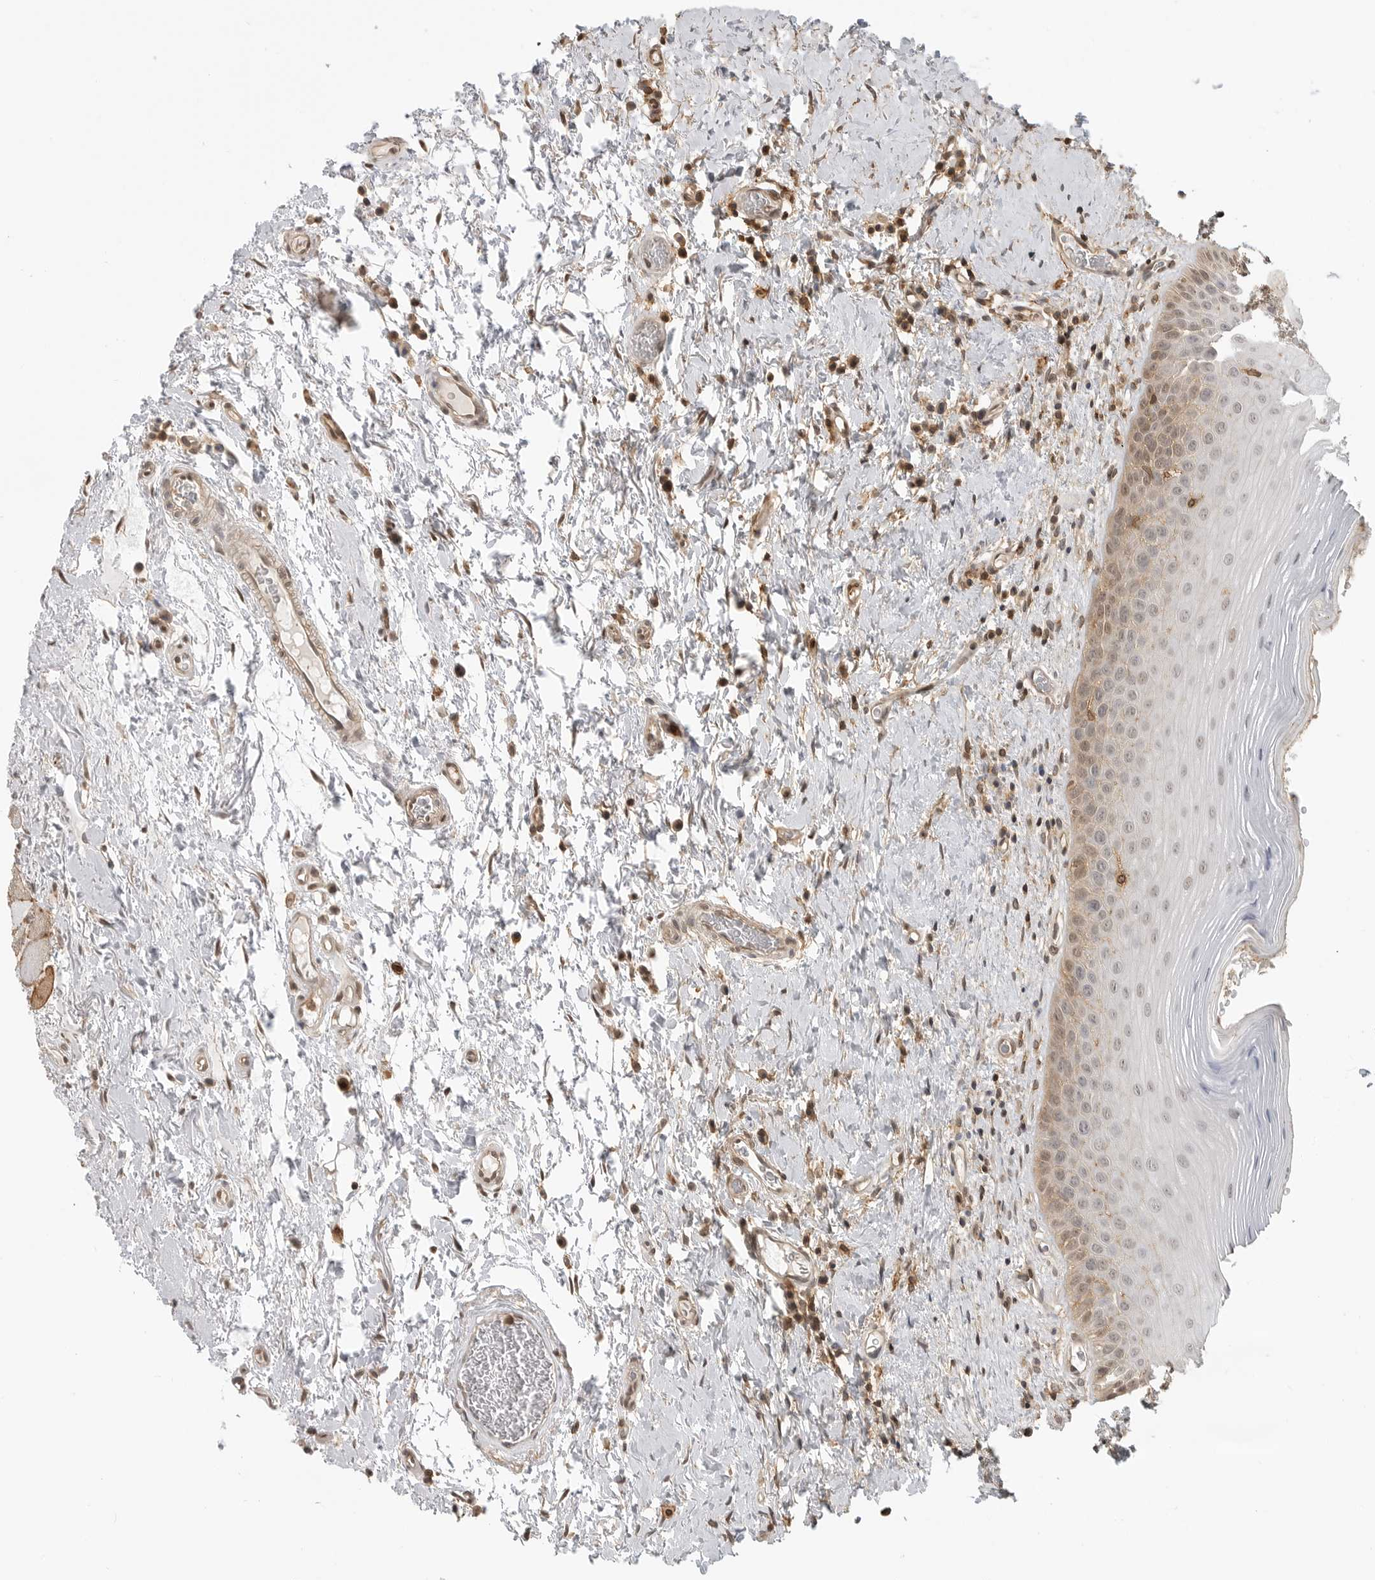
{"staining": {"intensity": "moderate", "quantity": "25%-75%", "location": "cytoplasmic/membranous,nuclear"}, "tissue": "oral mucosa", "cell_type": "Squamous epithelial cells", "image_type": "normal", "snomed": [{"axis": "morphology", "description": "Normal tissue, NOS"}, {"axis": "topography", "description": "Oral tissue"}], "caption": "IHC (DAB) staining of unremarkable oral mucosa displays moderate cytoplasmic/membranous,nuclear protein expression in approximately 25%-75% of squamous epithelial cells.", "gene": "ANXA11", "patient": {"sex": "male", "age": 82}}